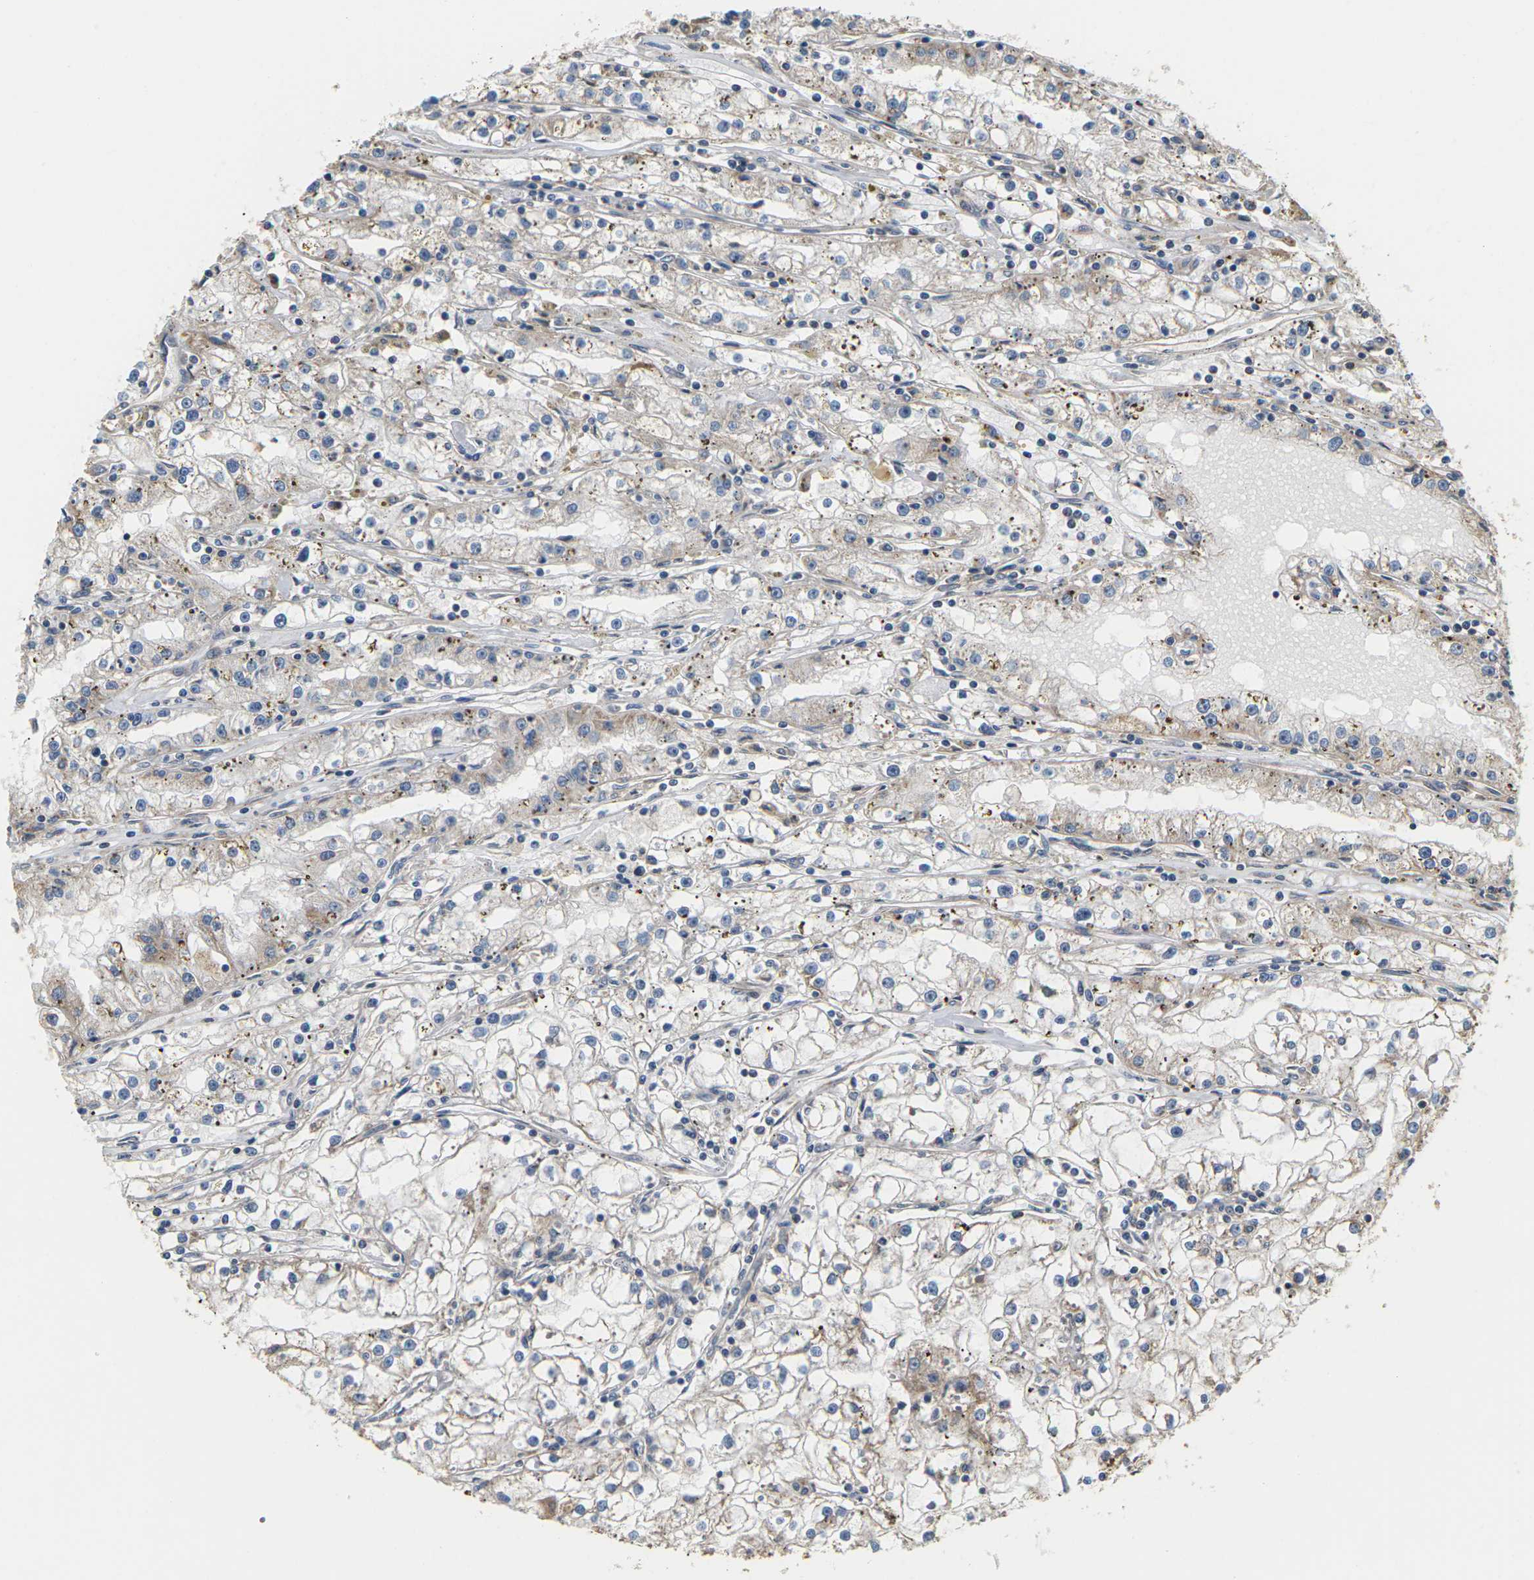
{"staining": {"intensity": "weak", "quantity": "25%-75%", "location": "cytoplasmic/membranous"}, "tissue": "renal cancer", "cell_type": "Tumor cells", "image_type": "cancer", "snomed": [{"axis": "morphology", "description": "Adenocarcinoma, NOS"}, {"axis": "topography", "description": "Kidney"}], "caption": "A low amount of weak cytoplasmic/membranous expression is present in about 25%-75% of tumor cells in renal adenocarcinoma tissue.", "gene": "PCDHB4", "patient": {"sex": "male", "age": 56}}